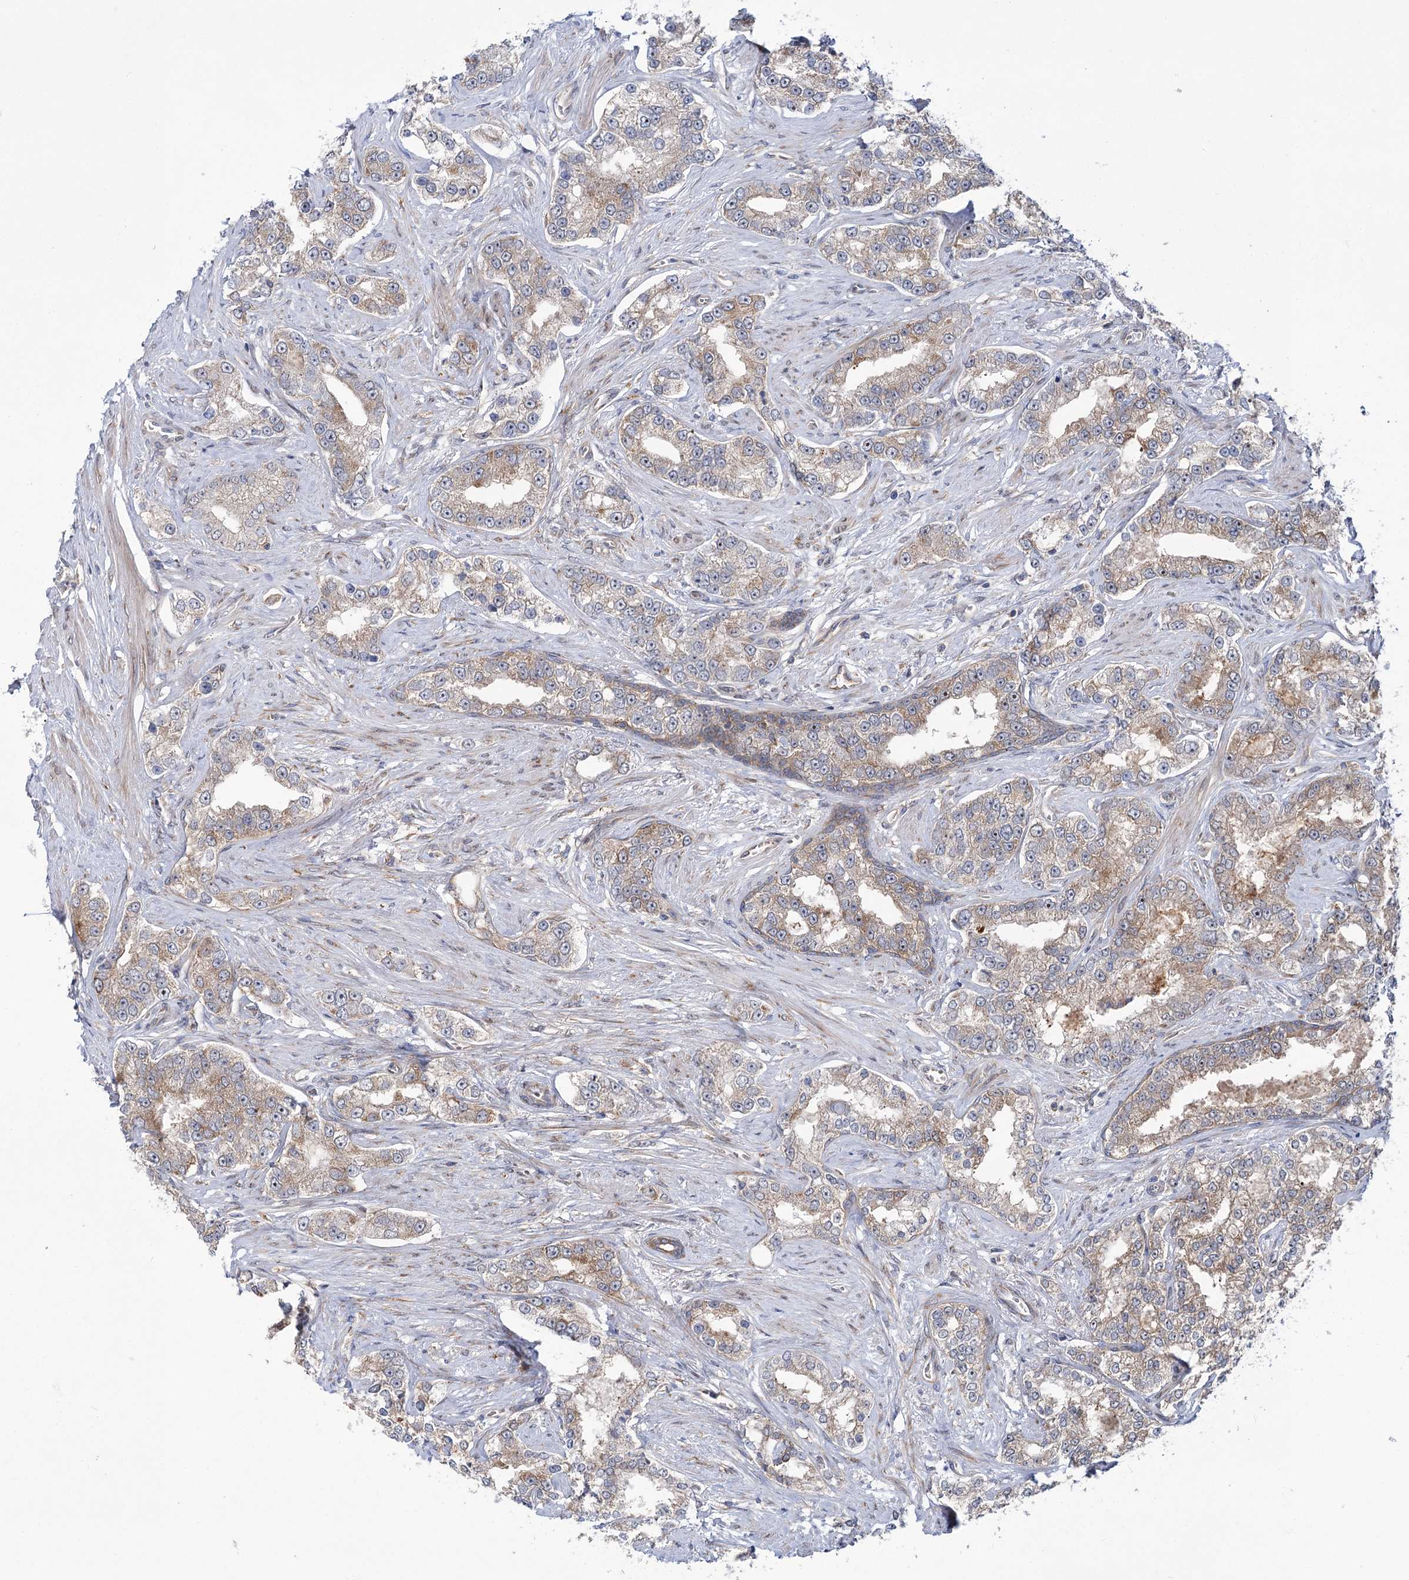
{"staining": {"intensity": "weak", "quantity": "25%-75%", "location": "cytoplasmic/membranous"}, "tissue": "prostate cancer", "cell_type": "Tumor cells", "image_type": "cancer", "snomed": [{"axis": "morphology", "description": "Normal tissue, NOS"}, {"axis": "morphology", "description": "Adenocarcinoma, High grade"}, {"axis": "topography", "description": "Prostate"}], "caption": "Tumor cells show low levels of weak cytoplasmic/membranous staining in about 25%-75% of cells in human prostate cancer.", "gene": "VWA2", "patient": {"sex": "male", "age": 83}}